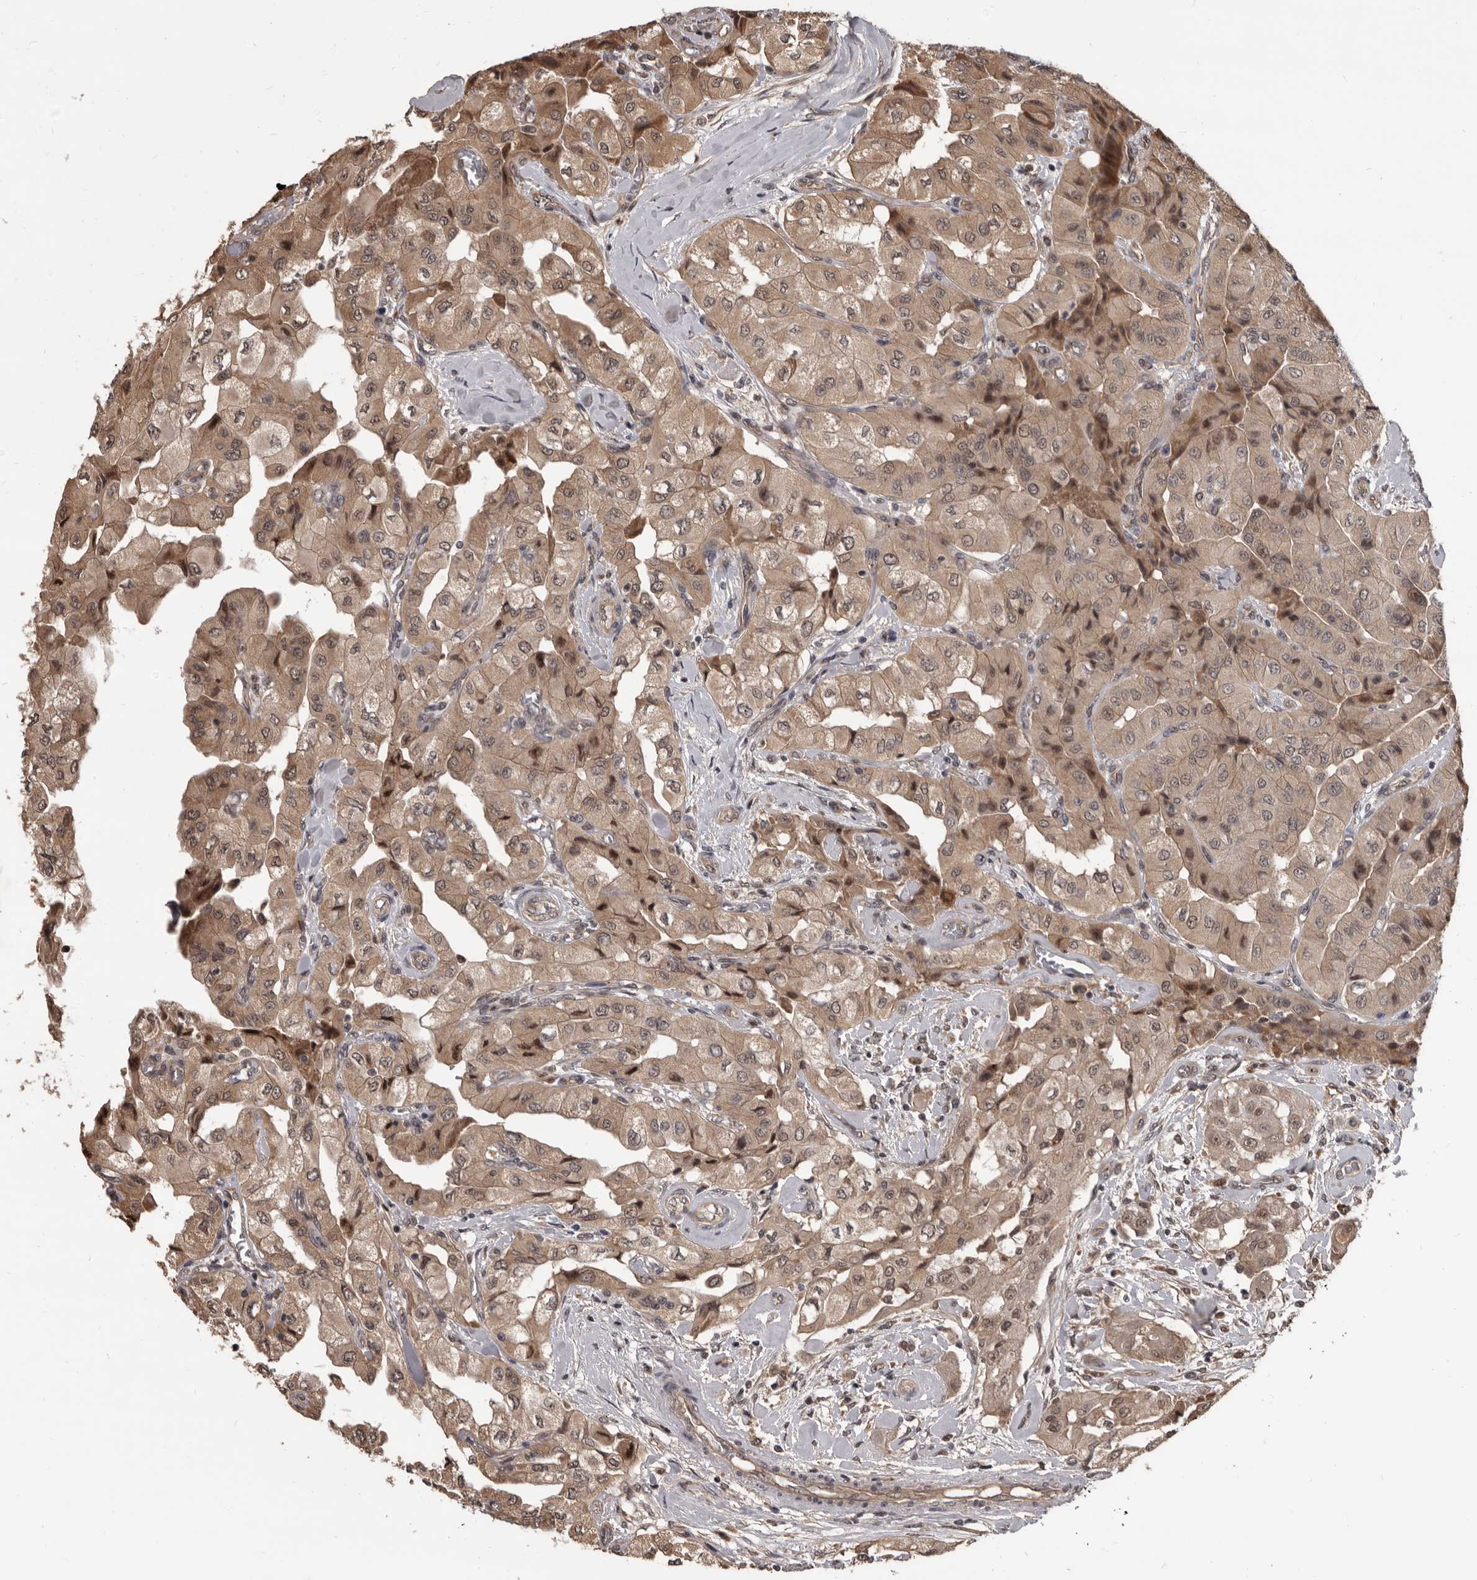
{"staining": {"intensity": "moderate", "quantity": ">75%", "location": "cytoplasmic/membranous,nuclear"}, "tissue": "thyroid cancer", "cell_type": "Tumor cells", "image_type": "cancer", "snomed": [{"axis": "morphology", "description": "Papillary adenocarcinoma, NOS"}, {"axis": "topography", "description": "Thyroid gland"}], "caption": "Thyroid papillary adenocarcinoma stained for a protein displays moderate cytoplasmic/membranous and nuclear positivity in tumor cells.", "gene": "AHR", "patient": {"sex": "female", "age": 59}}